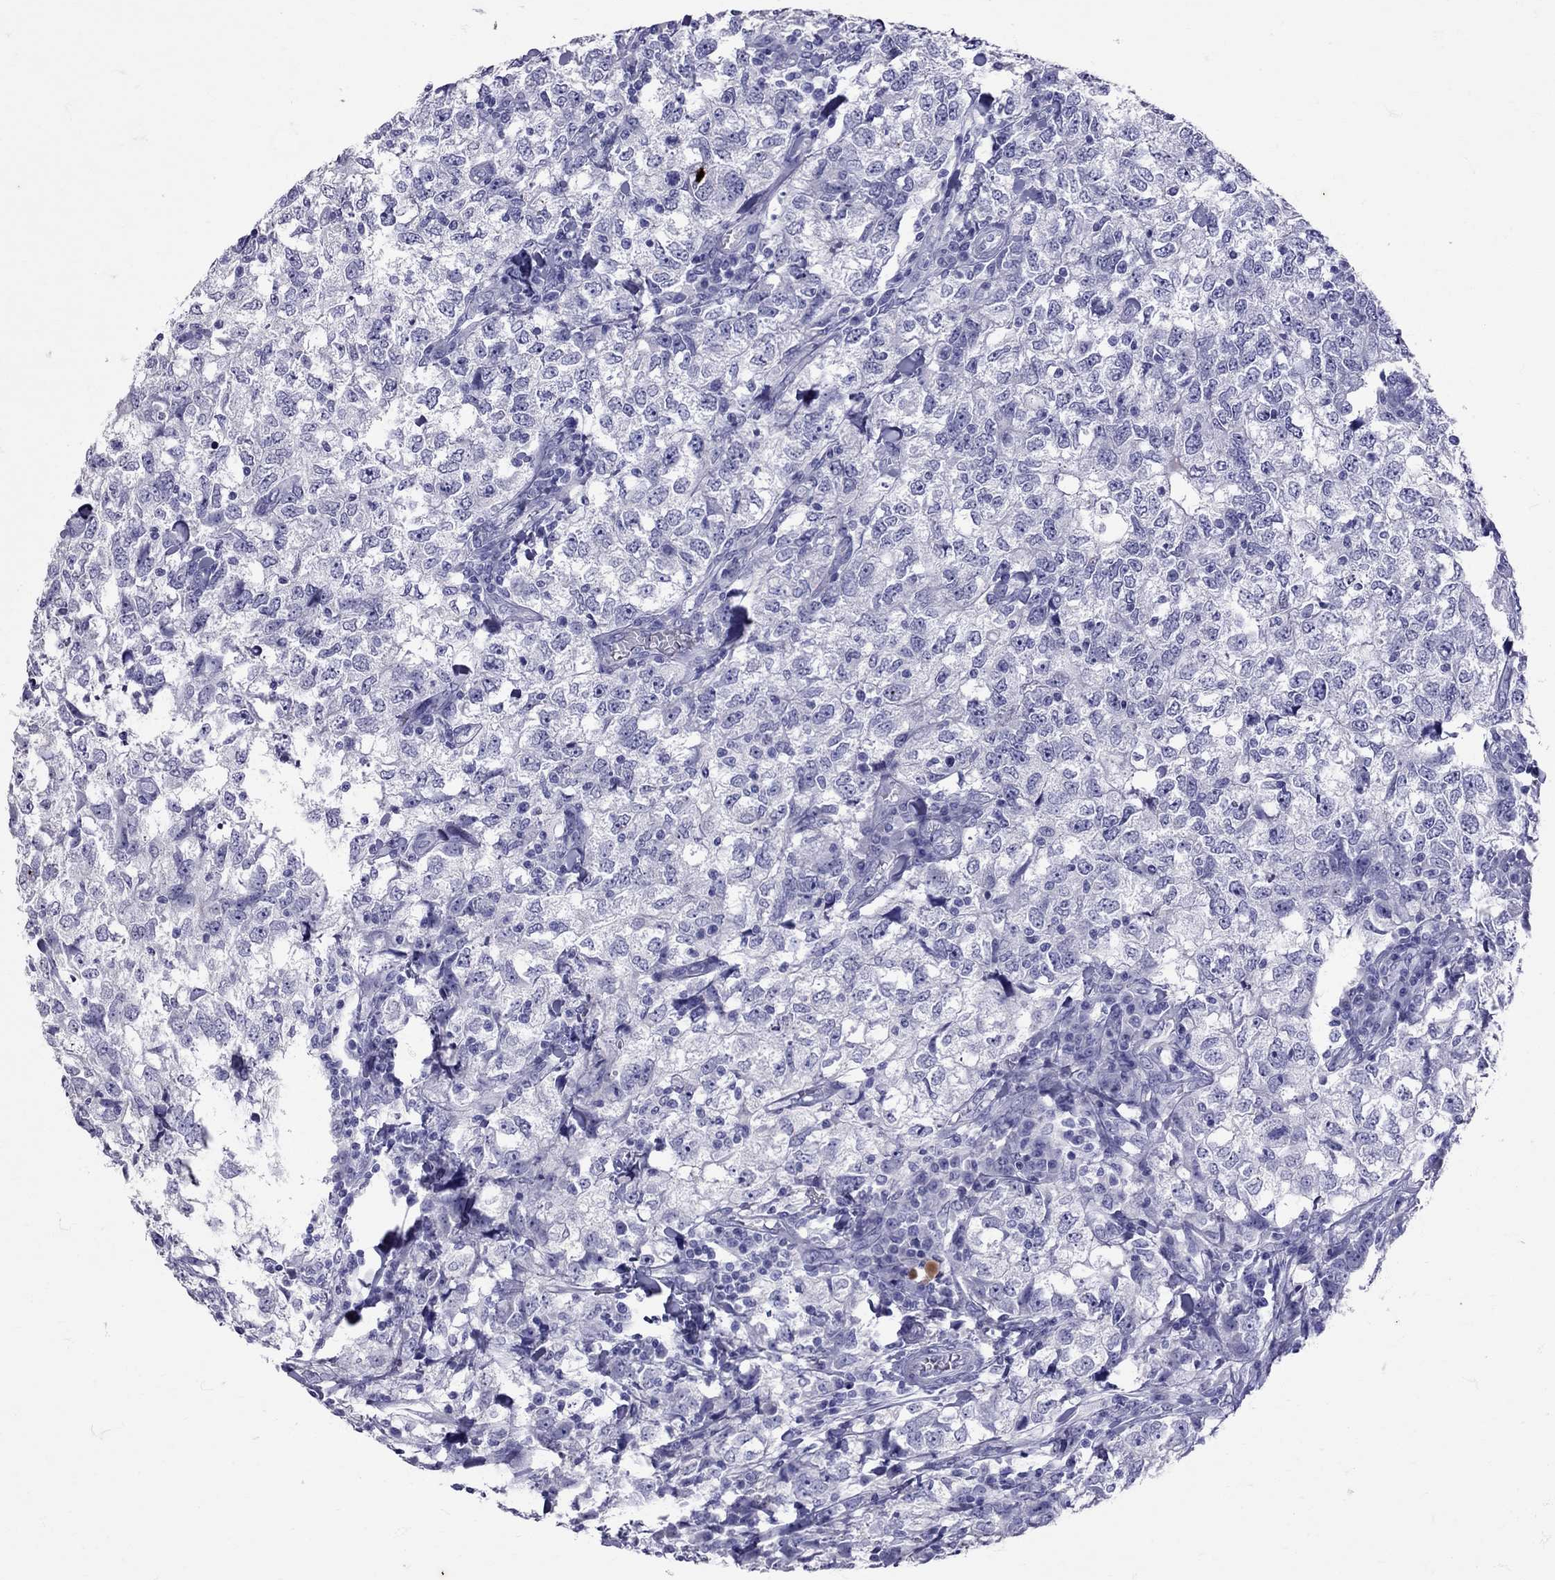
{"staining": {"intensity": "negative", "quantity": "none", "location": "none"}, "tissue": "breast cancer", "cell_type": "Tumor cells", "image_type": "cancer", "snomed": [{"axis": "morphology", "description": "Duct carcinoma"}, {"axis": "topography", "description": "Breast"}], "caption": "Immunohistochemical staining of human infiltrating ductal carcinoma (breast) displays no significant staining in tumor cells.", "gene": "AVP", "patient": {"sex": "female", "age": 30}}